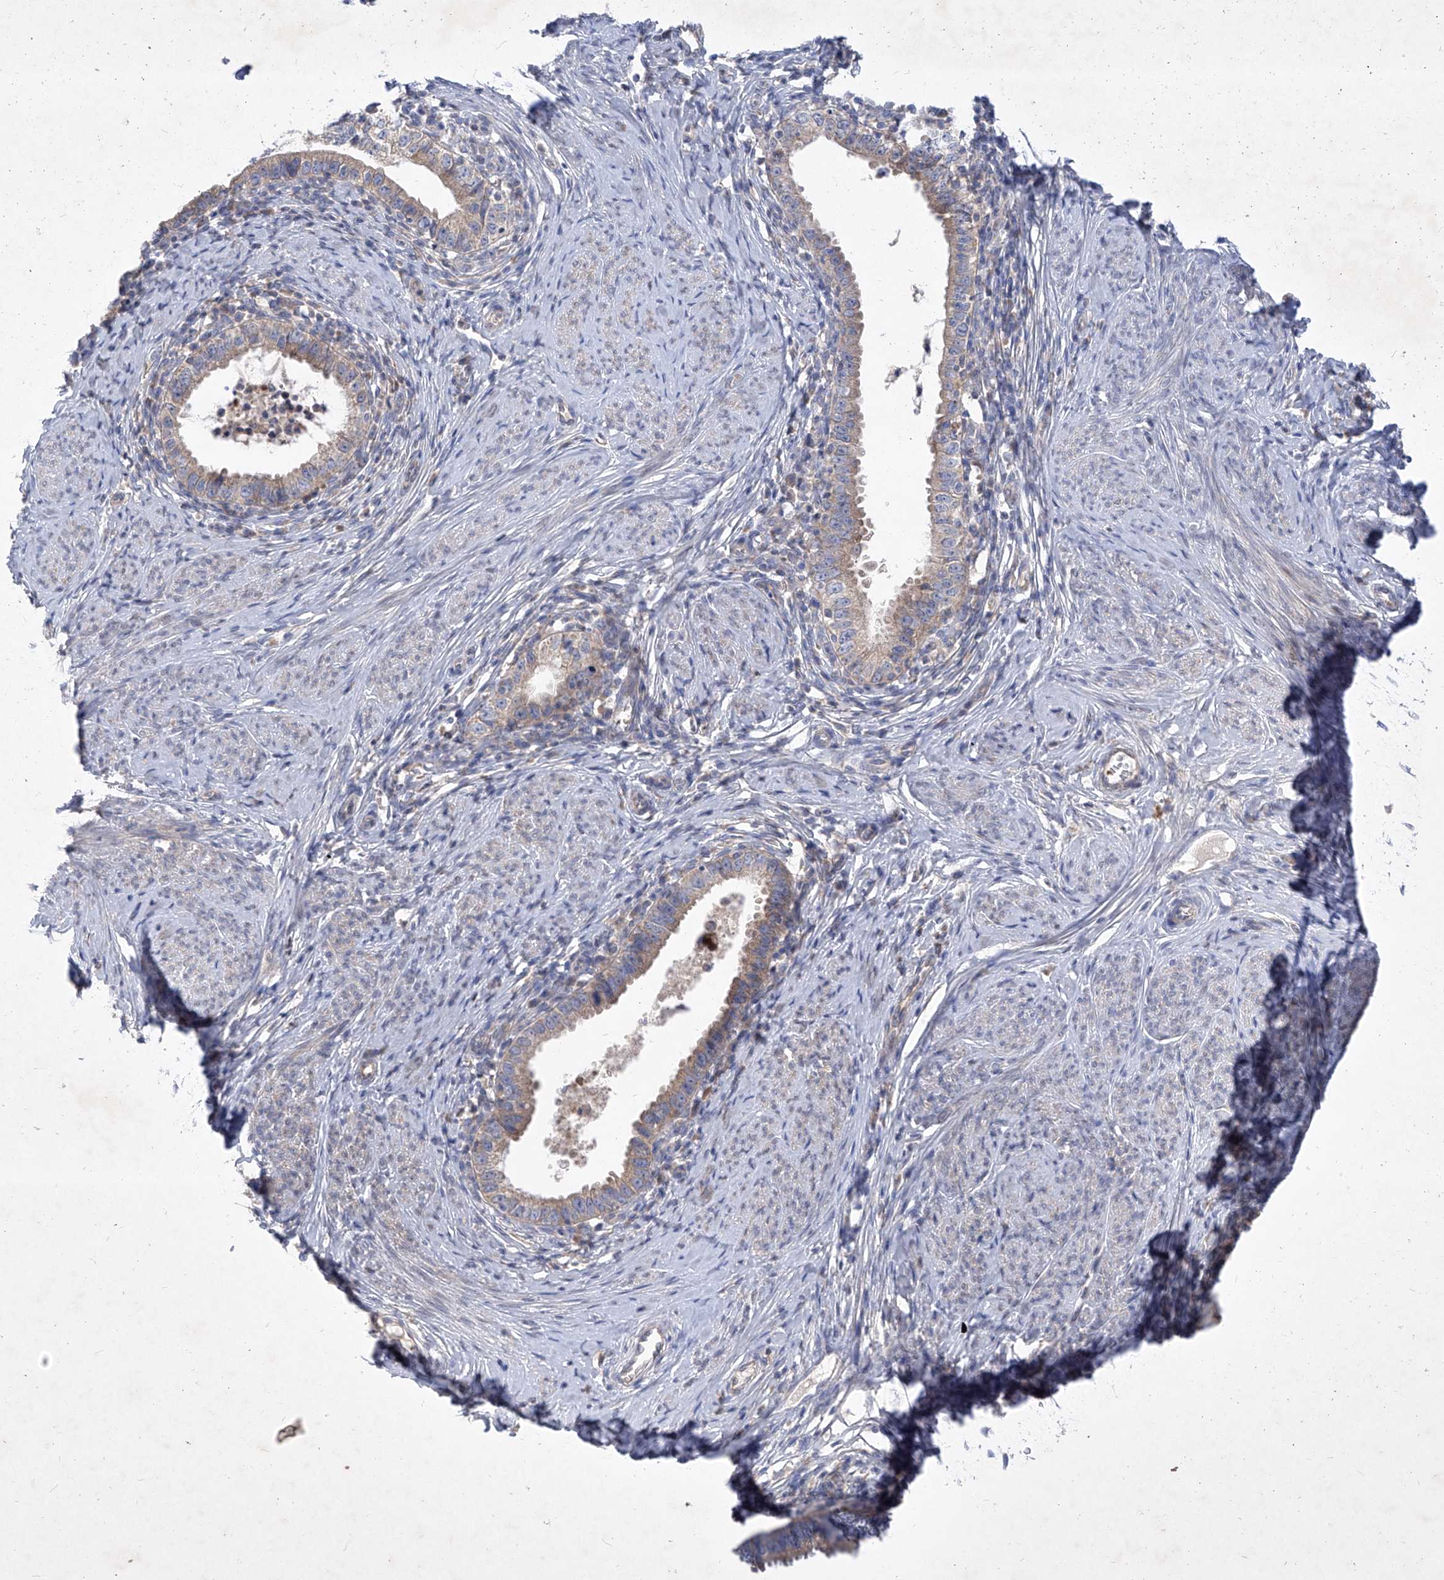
{"staining": {"intensity": "moderate", "quantity": "25%-75%", "location": "cytoplasmic/membranous"}, "tissue": "cervical cancer", "cell_type": "Tumor cells", "image_type": "cancer", "snomed": [{"axis": "morphology", "description": "Adenocarcinoma, NOS"}, {"axis": "topography", "description": "Cervix"}], "caption": "Cervical cancer (adenocarcinoma) stained with a brown dye demonstrates moderate cytoplasmic/membranous positive expression in approximately 25%-75% of tumor cells.", "gene": "COQ3", "patient": {"sex": "female", "age": 36}}